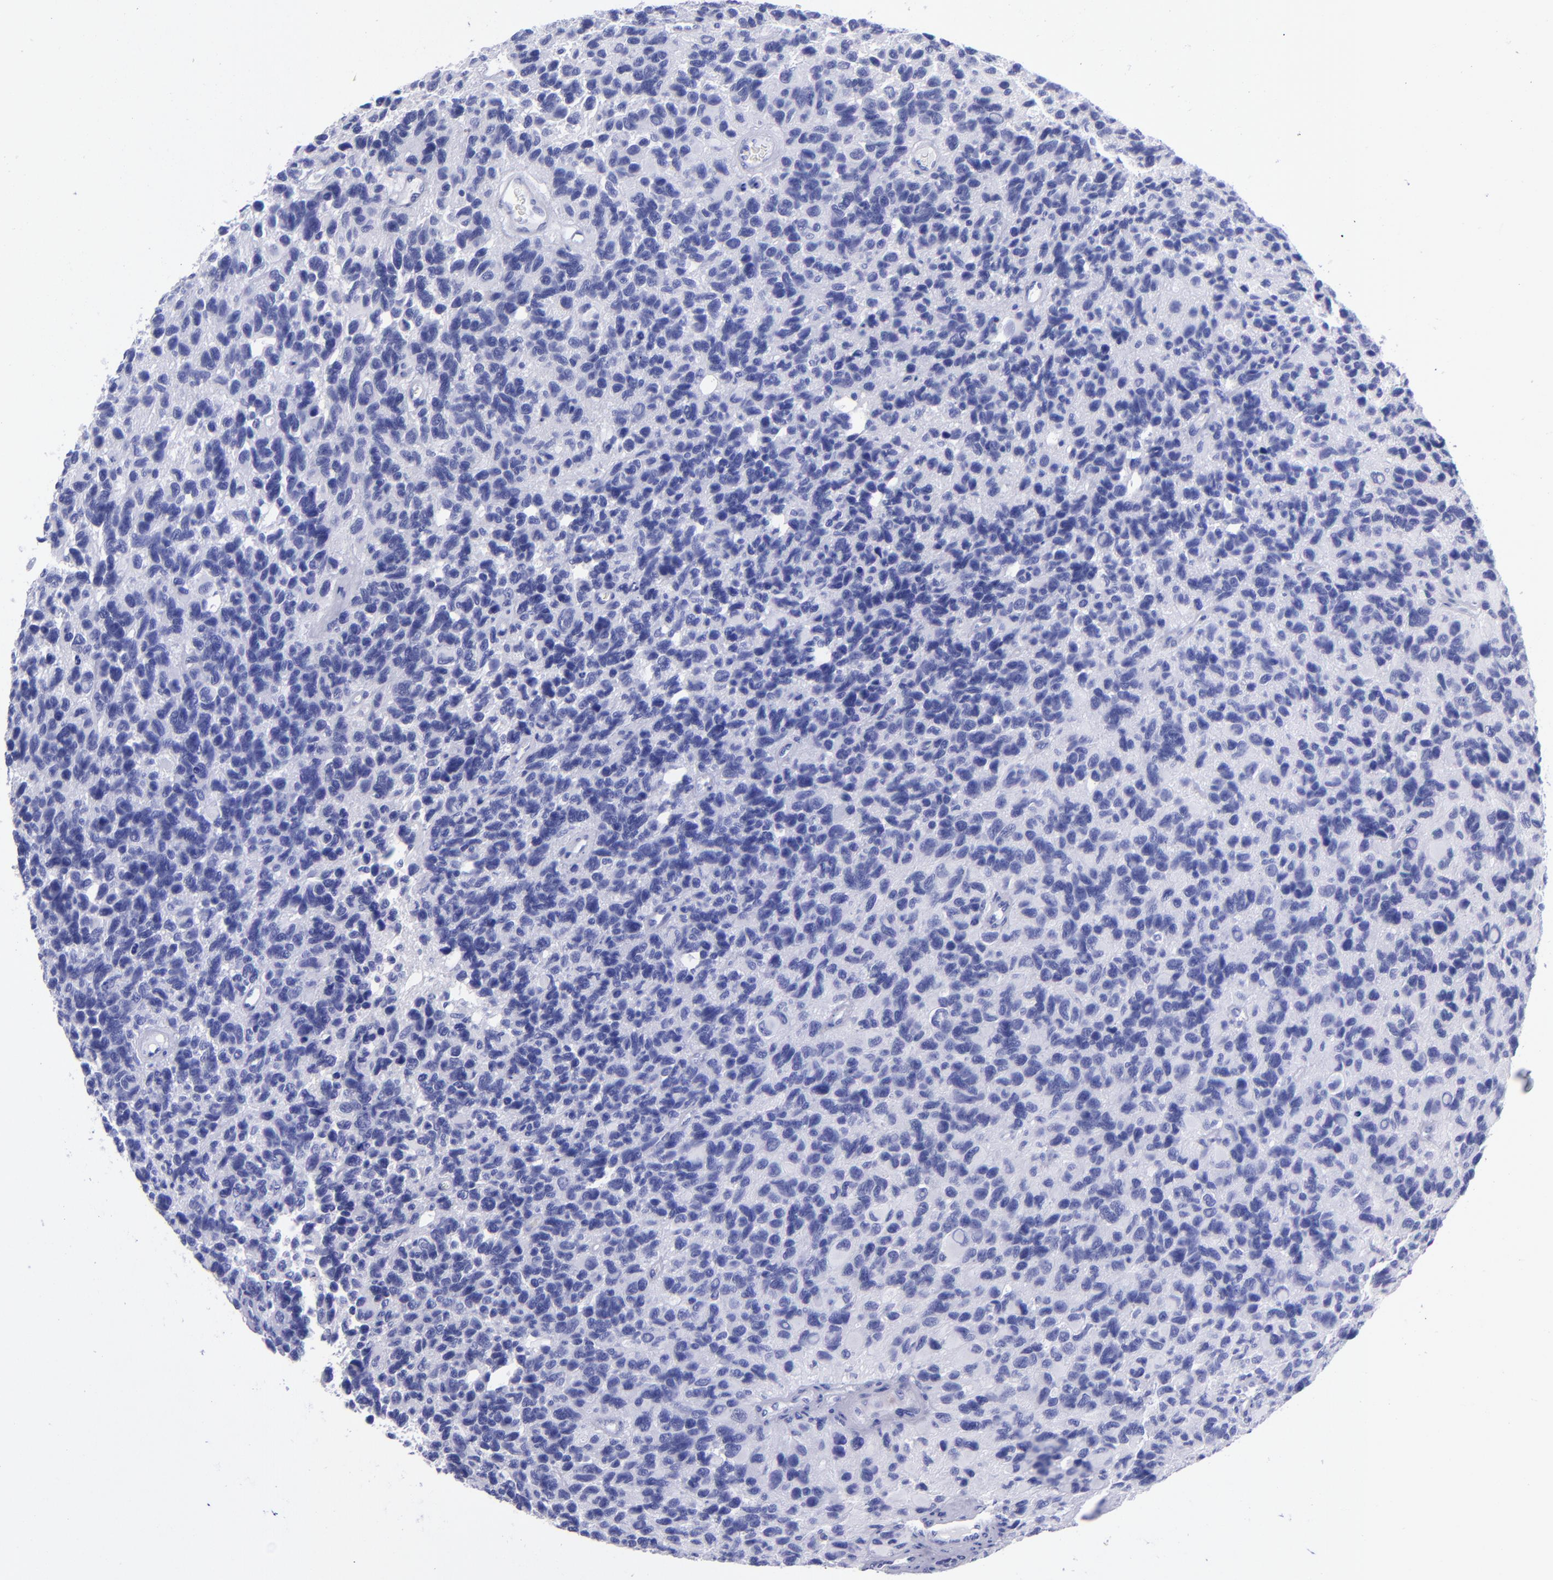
{"staining": {"intensity": "negative", "quantity": "none", "location": "none"}, "tissue": "glioma", "cell_type": "Tumor cells", "image_type": "cancer", "snomed": [{"axis": "morphology", "description": "Glioma, malignant, High grade"}, {"axis": "topography", "description": "Brain"}], "caption": "DAB immunohistochemical staining of malignant glioma (high-grade) displays no significant positivity in tumor cells.", "gene": "CD6", "patient": {"sex": "male", "age": 77}}